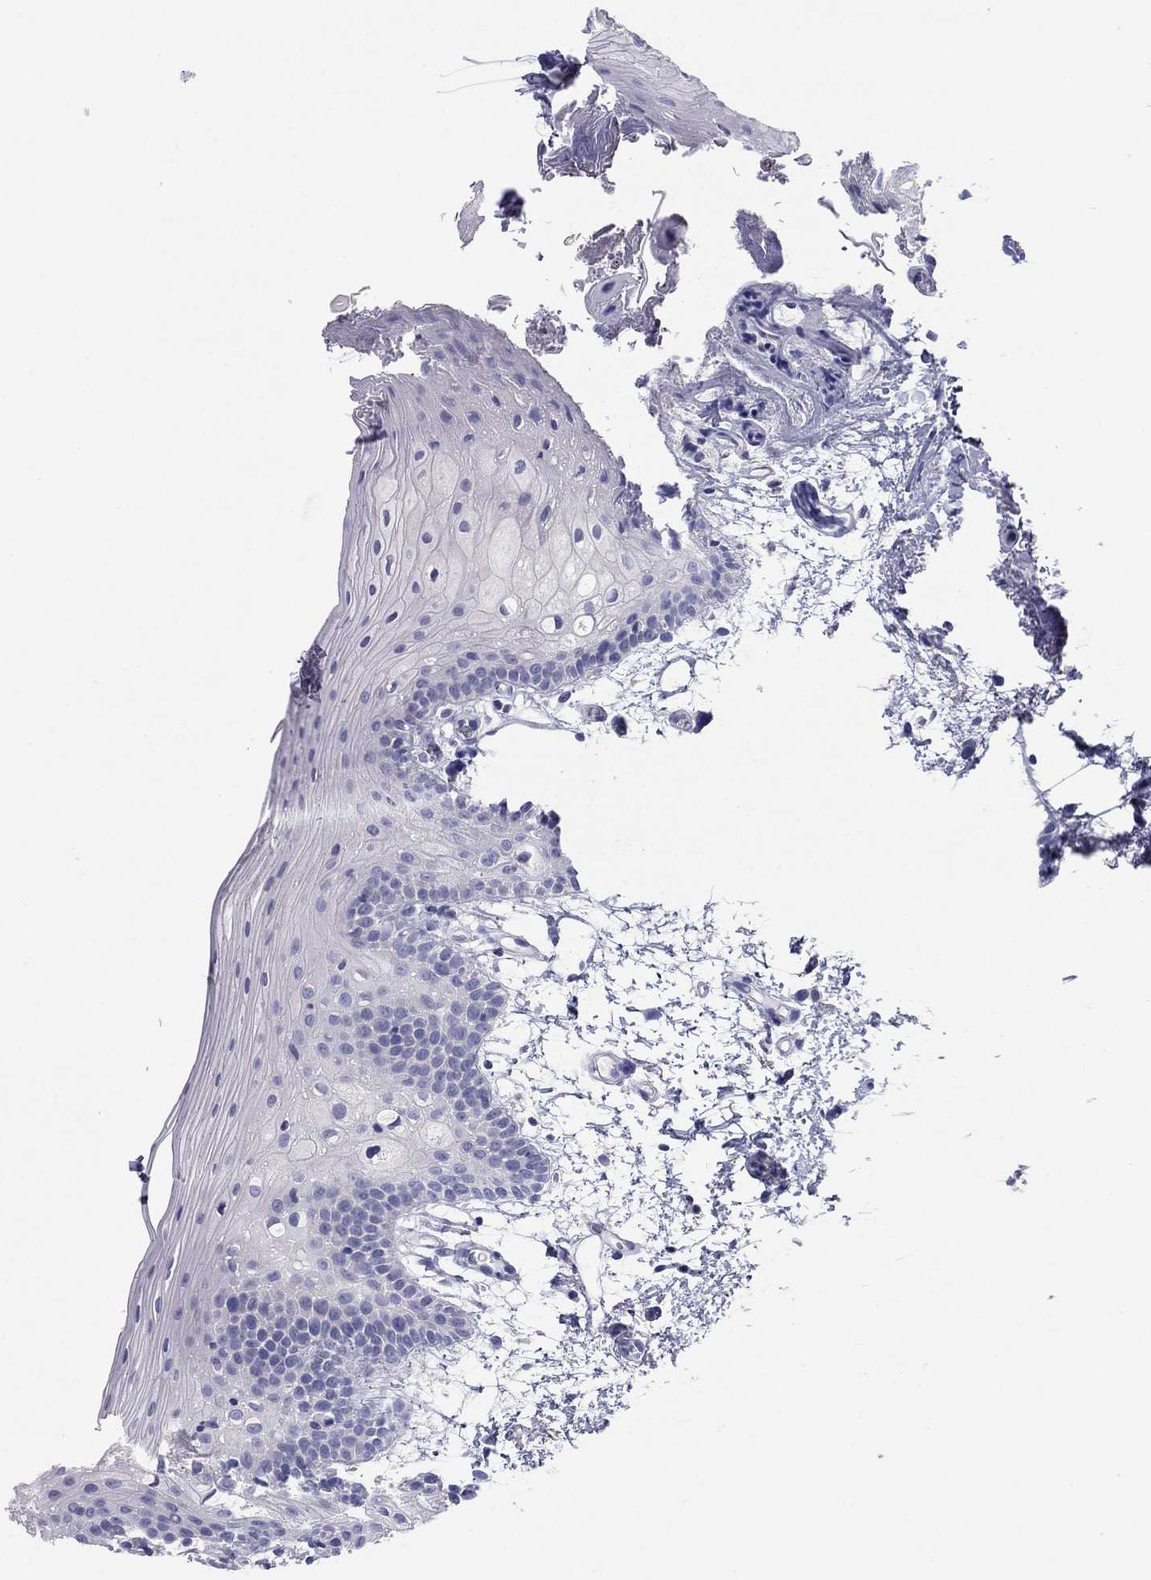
{"staining": {"intensity": "negative", "quantity": "none", "location": "none"}, "tissue": "oral mucosa", "cell_type": "Squamous epithelial cells", "image_type": "normal", "snomed": [{"axis": "morphology", "description": "Normal tissue, NOS"}, {"axis": "topography", "description": "Oral tissue"}, {"axis": "topography", "description": "Tounge, NOS"}], "caption": "IHC of normal human oral mucosa exhibits no staining in squamous epithelial cells. The staining is performed using DAB (3,3'-diaminobenzidine) brown chromogen with nuclei counter-stained in using hematoxylin.", "gene": "GRK7", "patient": {"sex": "female", "age": 83}}